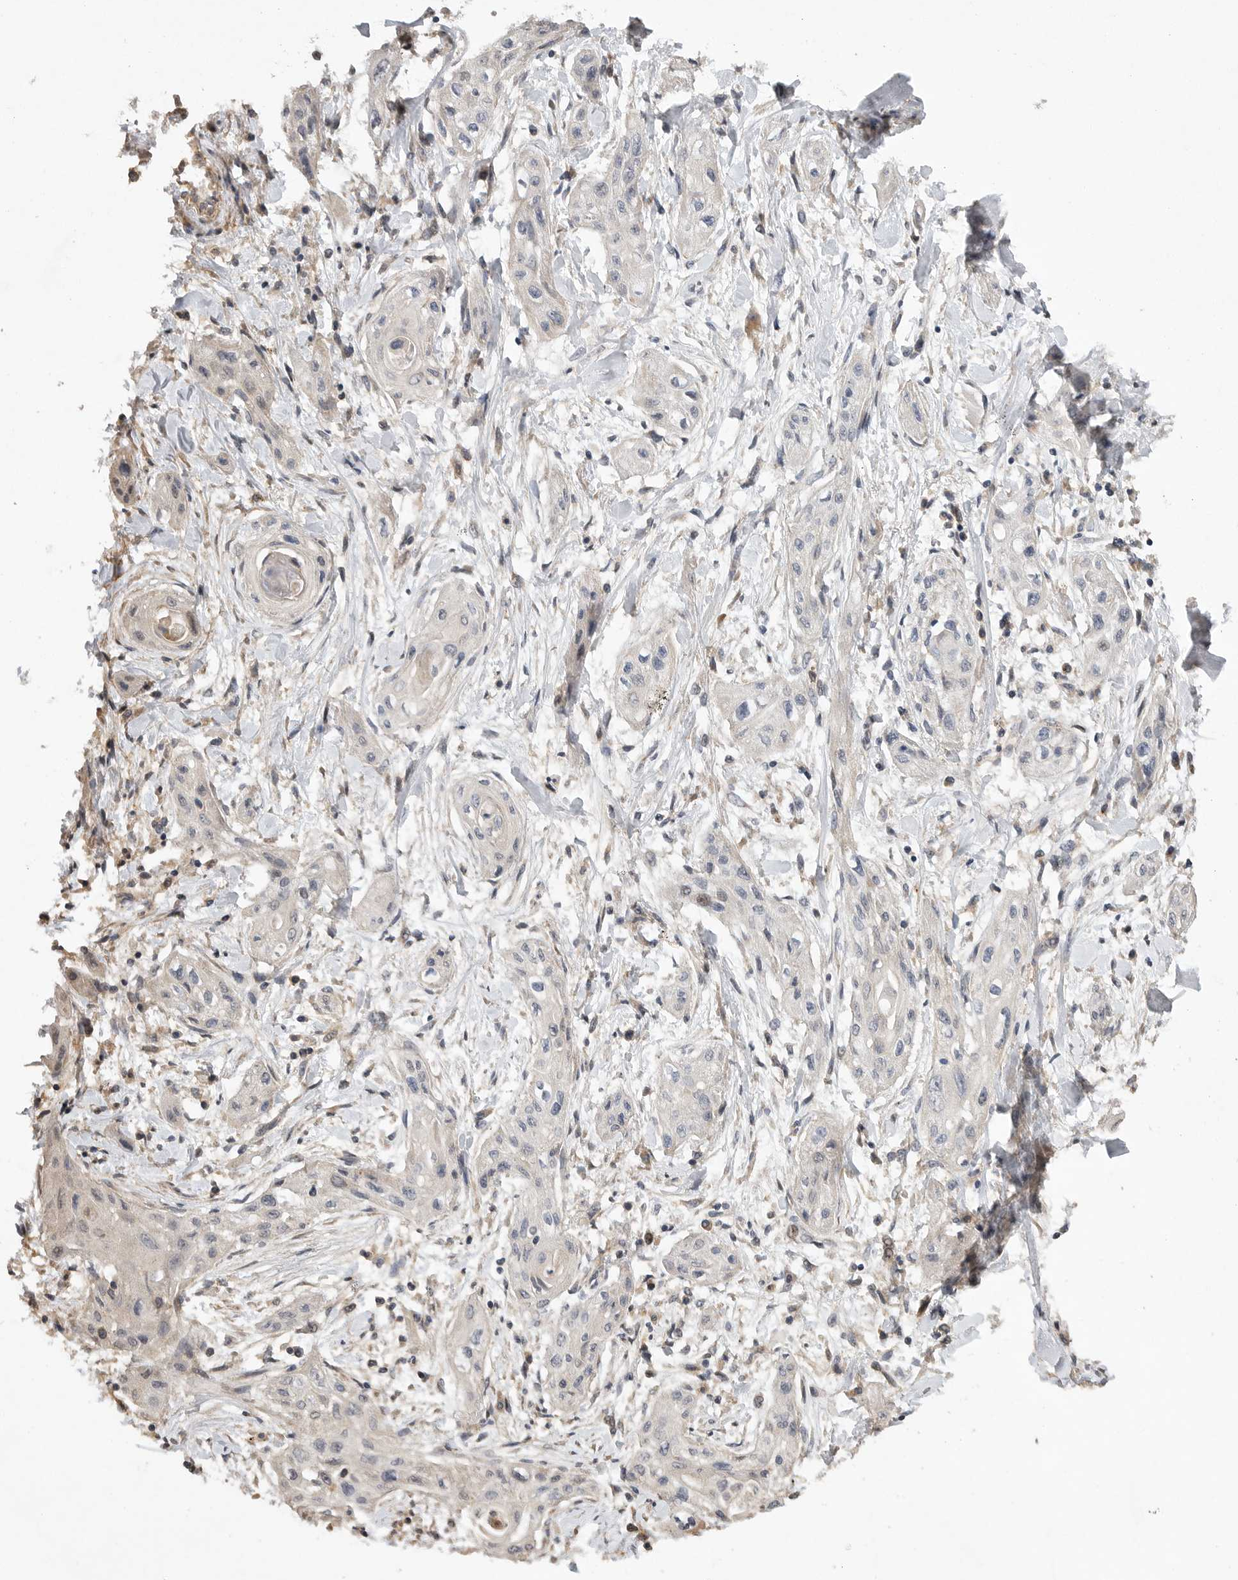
{"staining": {"intensity": "negative", "quantity": "none", "location": "none"}, "tissue": "lung cancer", "cell_type": "Tumor cells", "image_type": "cancer", "snomed": [{"axis": "morphology", "description": "Squamous cell carcinoma, NOS"}, {"axis": "topography", "description": "Lung"}], "caption": "There is no significant positivity in tumor cells of lung squamous cell carcinoma.", "gene": "EDEM3", "patient": {"sex": "female", "age": 47}}